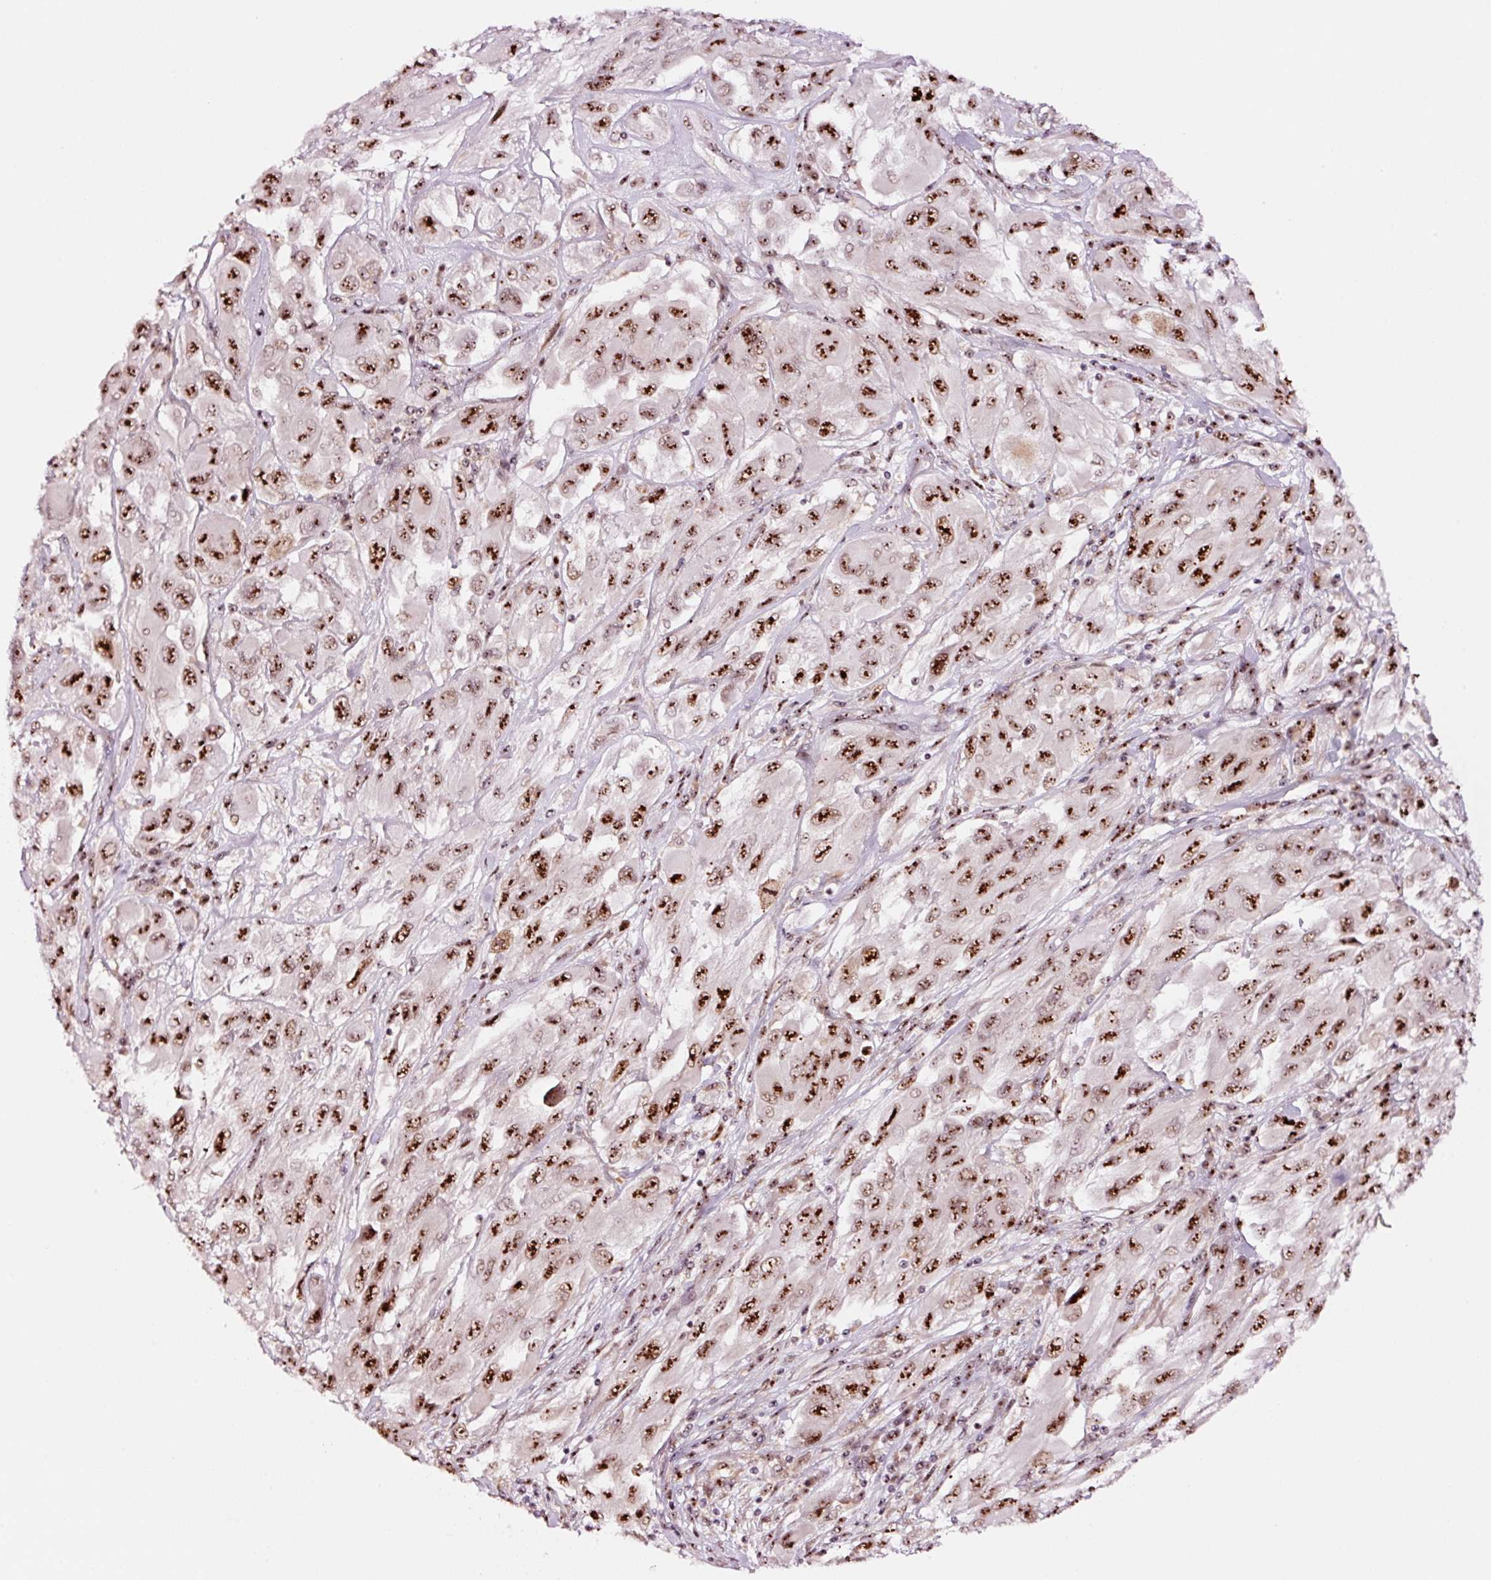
{"staining": {"intensity": "moderate", "quantity": ">75%", "location": "nuclear"}, "tissue": "melanoma", "cell_type": "Tumor cells", "image_type": "cancer", "snomed": [{"axis": "morphology", "description": "Malignant melanoma, NOS"}, {"axis": "topography", "description": "Skin"}], "caption": "Melanoma stained with a brown dye reveals moderate nuclear positive staining in approximately >75% of tumor cells.", "gene": "GNL3", "patient": {"sex": "female", "age": 91}}